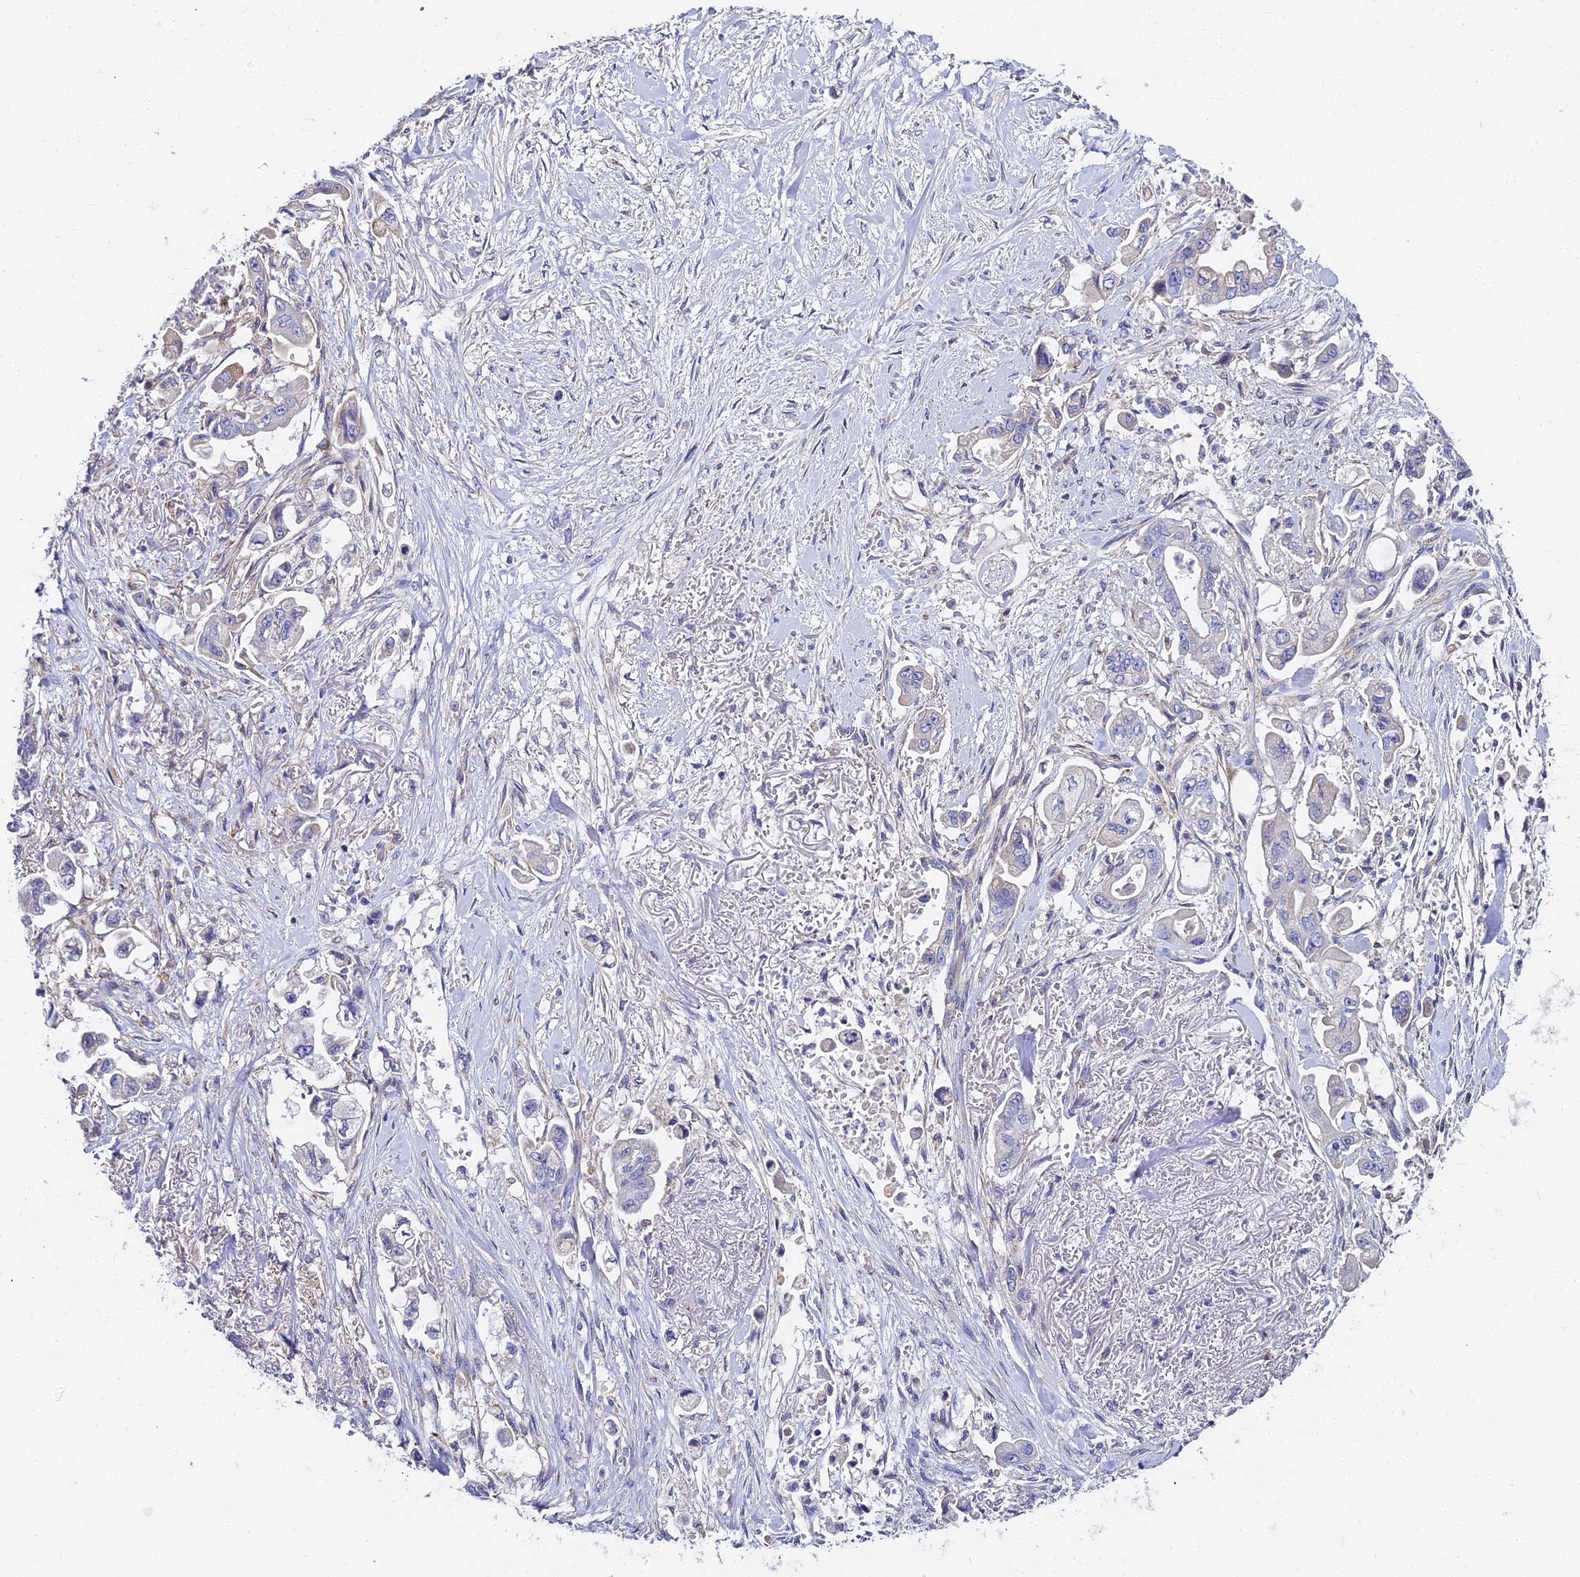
{"staining": {"intensity": "negative", "quantity": "none", "location": "none"}, "tissue": "stomach cancer", "cell_type": "Tumor cells", "image_type": "cancer", "snomed": [{"axis": "morphology", "description": "Adenocarcinoma, NOS"}, {"axis": "topography", "description": "Stomach"}], "caption": "DAB (3,3'-diaminobenzidine) immunohistochemical staining of human stomach cancer displays no significant staining in tumor cells. (Brightfield microscopy of DAB (3,3'-diaminobenzidine) immunohistochemistry at high magnification).", "gene": "ACOT2", "patient": {"sex": "male", "age": 62}}